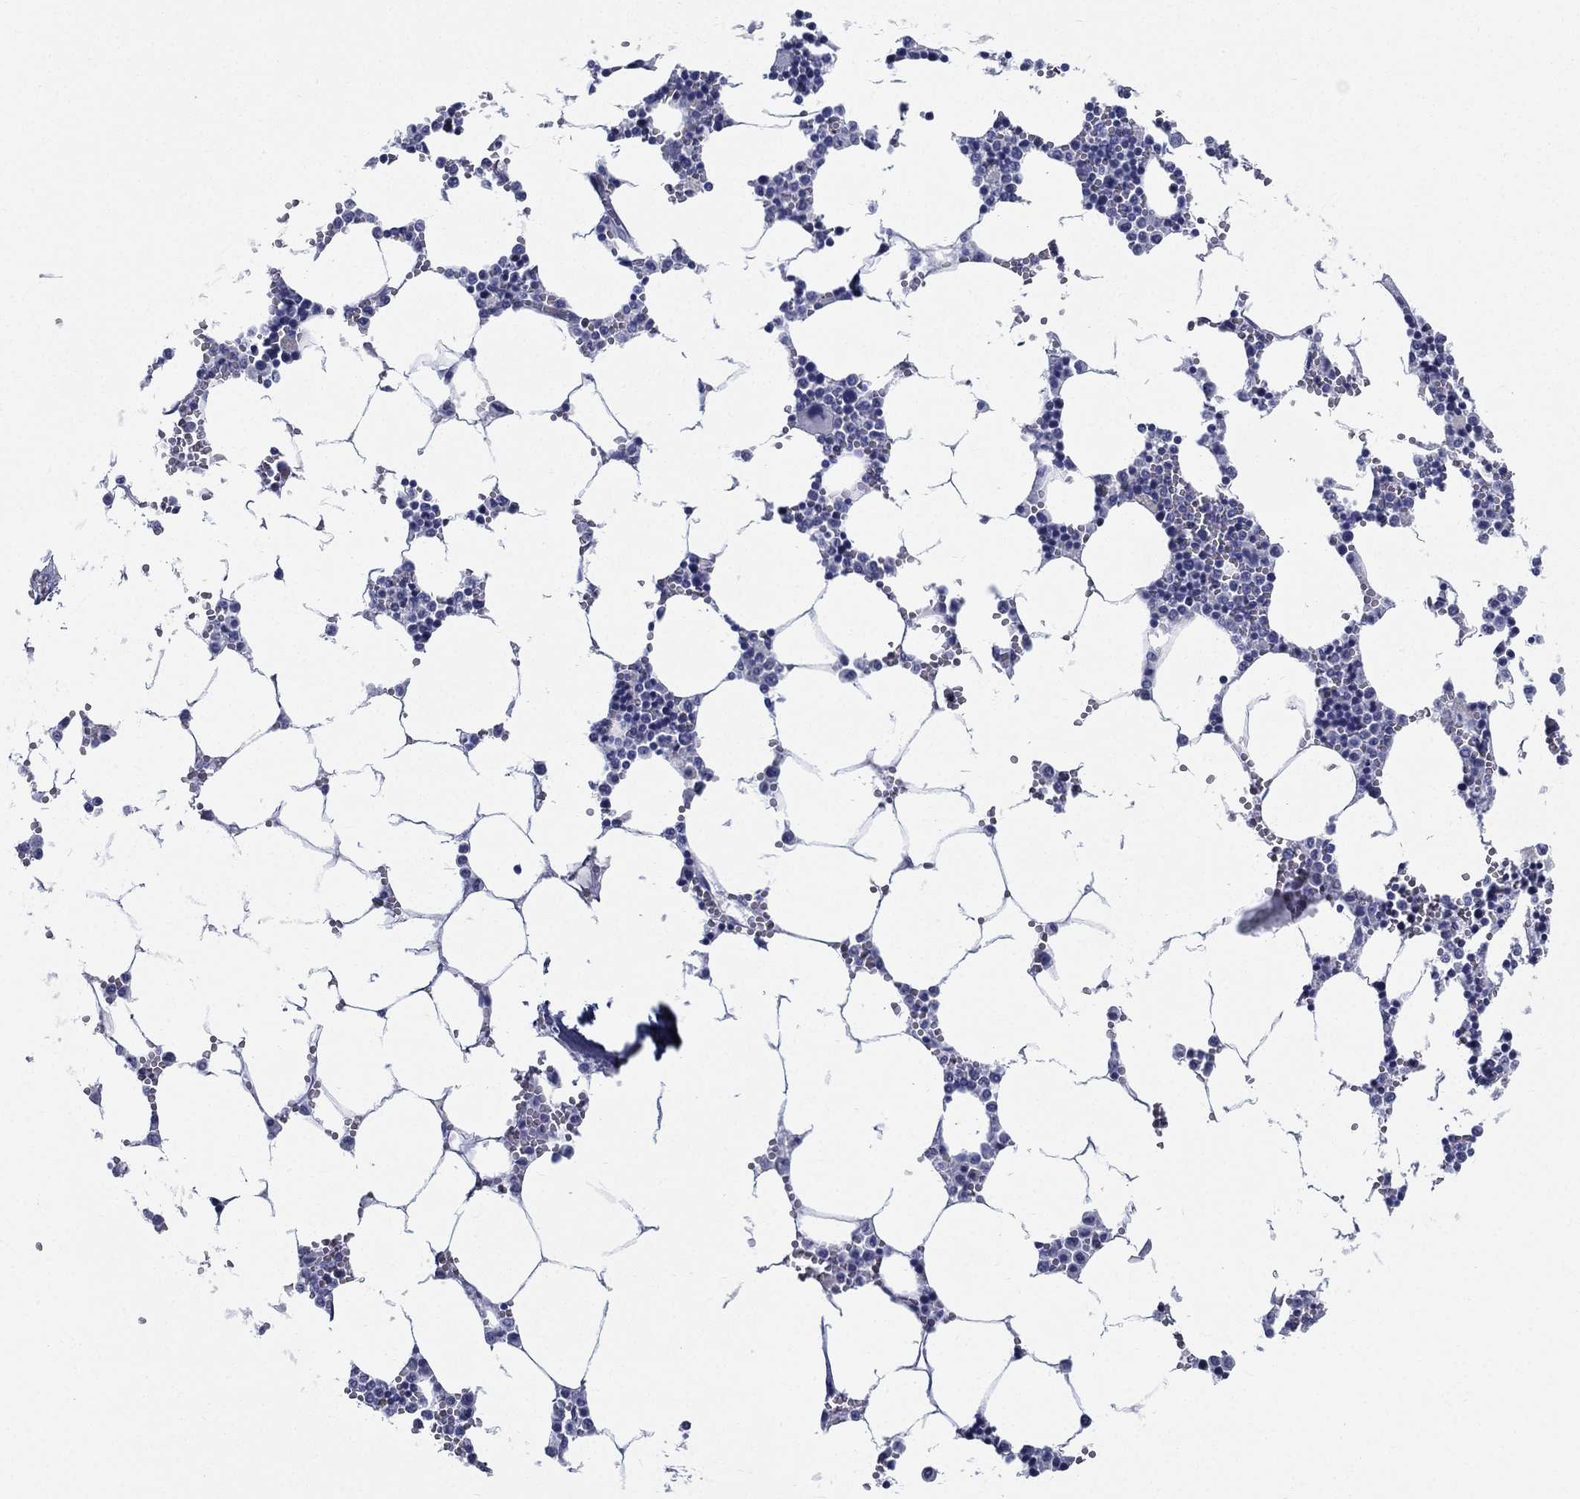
{"staining": {"intensity": "negative", "quantity": "none", "location": "none"}, "tissue": "bone marrow", "cell_type": "Hematopoietic cells", "image_type": "normal", "snomed": [{"axis": "morphology", "description": "Normal tissue, NOS"}, {"axis": "topography", "description": "Bone marrow"}], "caption": "Immunohistochemical staining of normal human bone marrow shows no significant positivity in hematopoietic cells. (Brightfield microscopy of DAB IHC at high magnification).", "gene": "RSPH4A", "patient": {"sex": "female", "age": 64}}